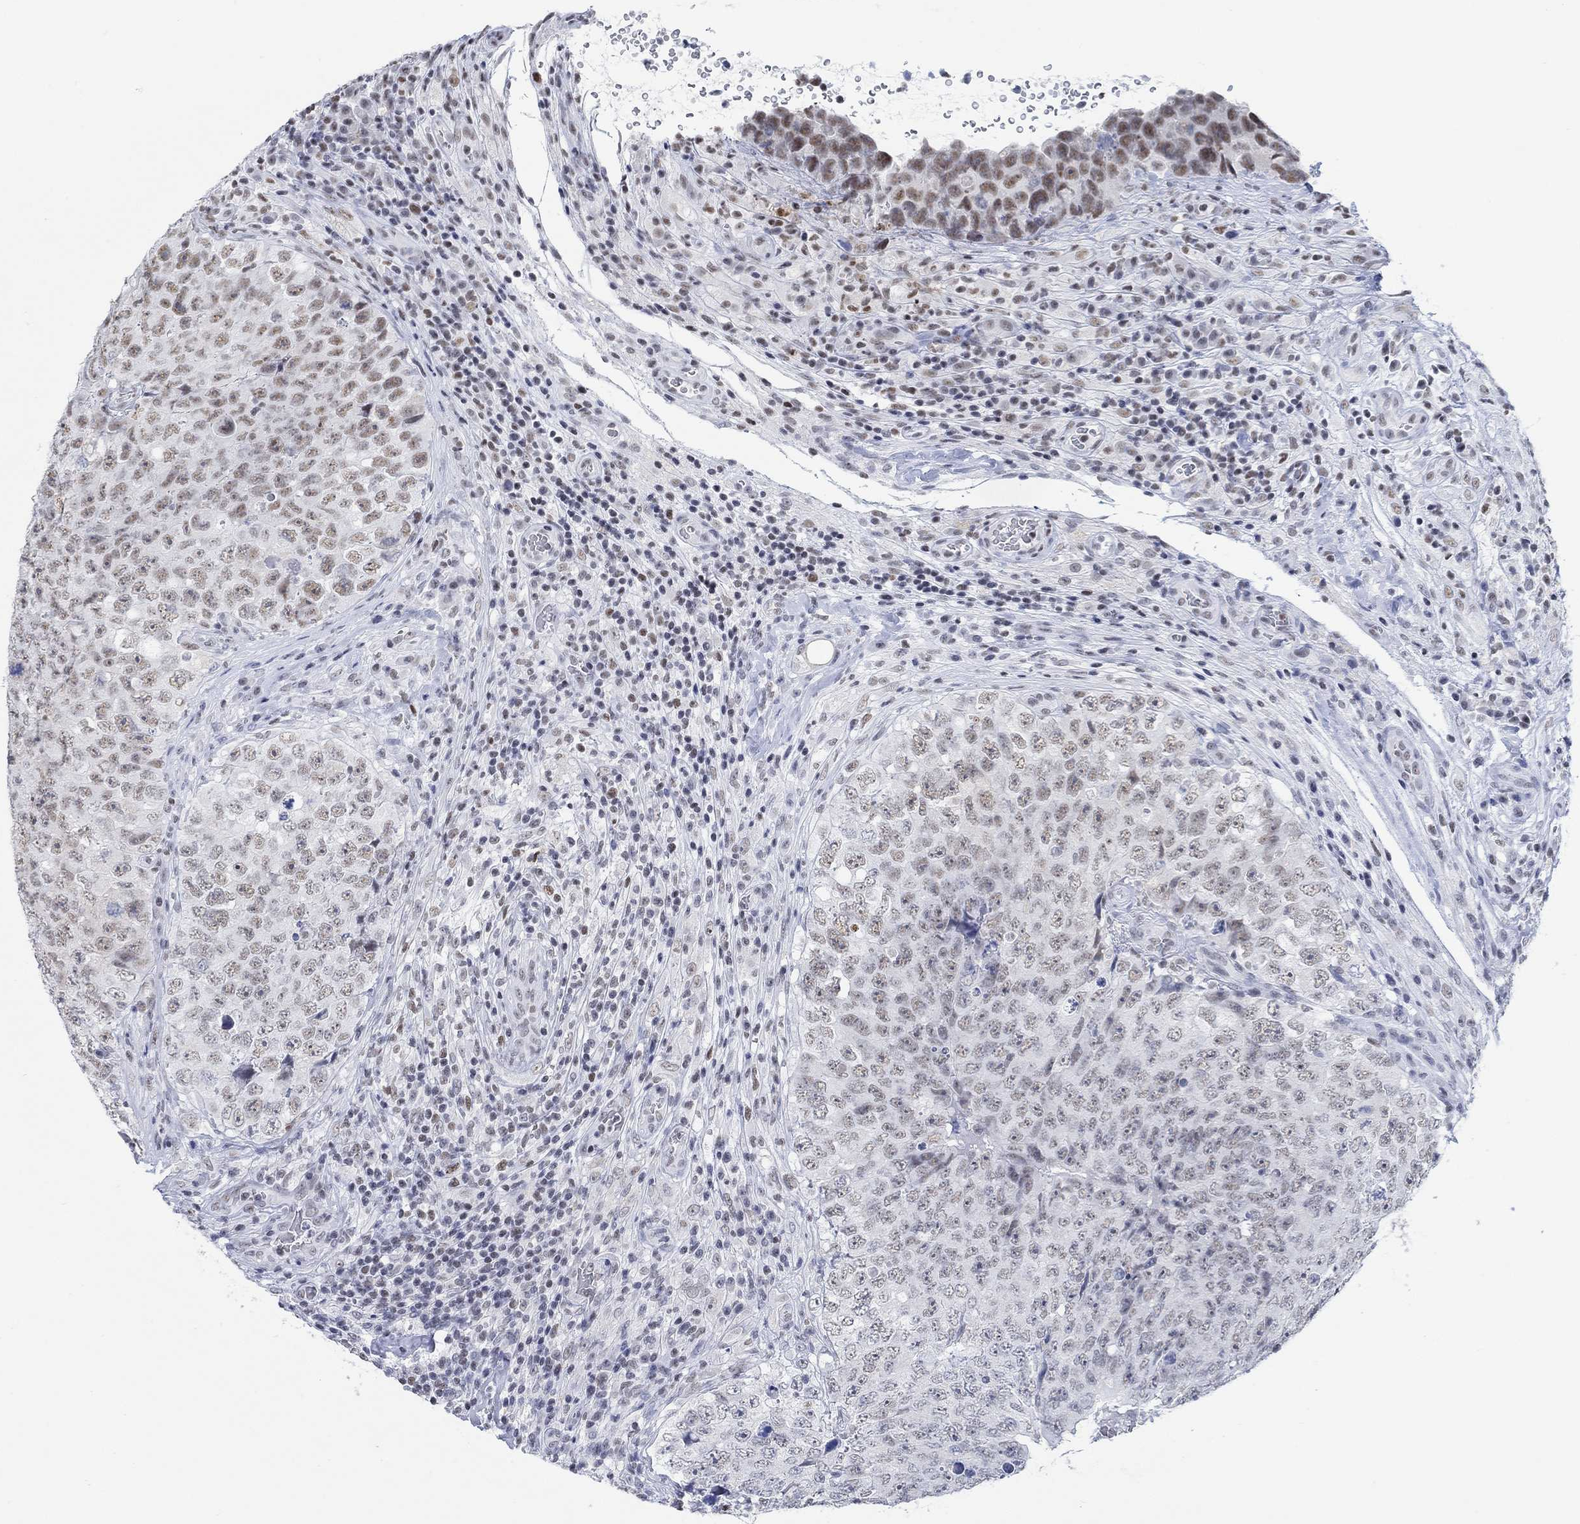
{"staining": {"intensity": "moderate", "quantity": "<25%", "location": "nuclear"}, "tissue": "testis cancer", "cell_type": "Tumor cells", "image_type": "cancer", "snomed": [{"axis": "morphology", "description": "Seminoma, NOS"}, {"axis": "topography", "description": "Testis"}], "caption": "Testis cancer tissue displays moderate nuclear expression in approximately <25% of tumor cells", "gene": "PPP1R17", "patient": {"sex": "male", "age": 34}}